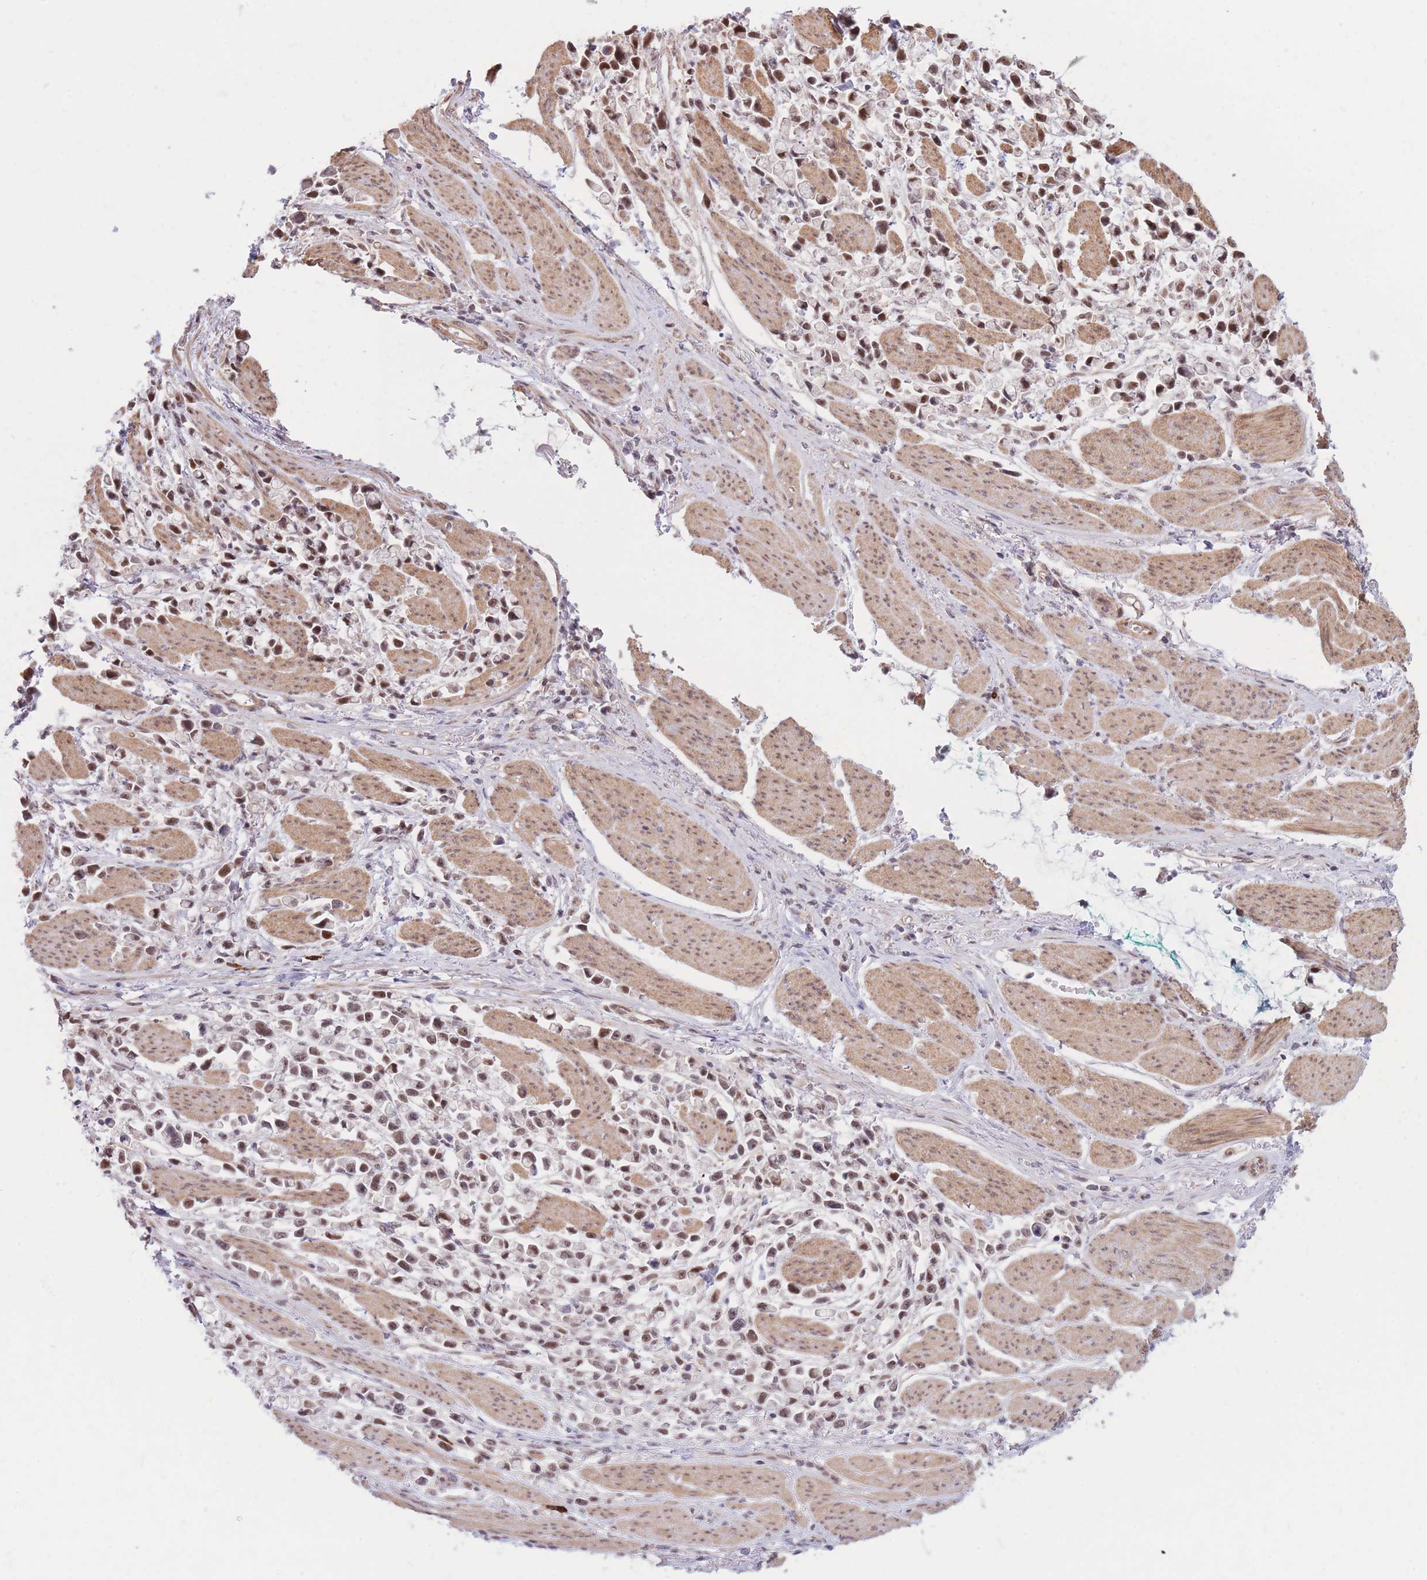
{"staining": {"intensity": "moderate", "quantity": ">75%", "location": "nuclear"}, "tissue": "stomach cancer", "cell_type": "Tumor cells", "image_type": "cancer", "snomed": [{"axis": "morphology", "description": "Adenocarcinoma, NOS"}, {"axis": "topography", "description": "Stomach"}], "caption": "Immunohistochemical staining of human stomach cancer displays medium levels of moderate nuclear staining in approximately >75% of tumor cells.", "gene": "ERICH6B", "patient": {"sex": "female", "age": 81}}